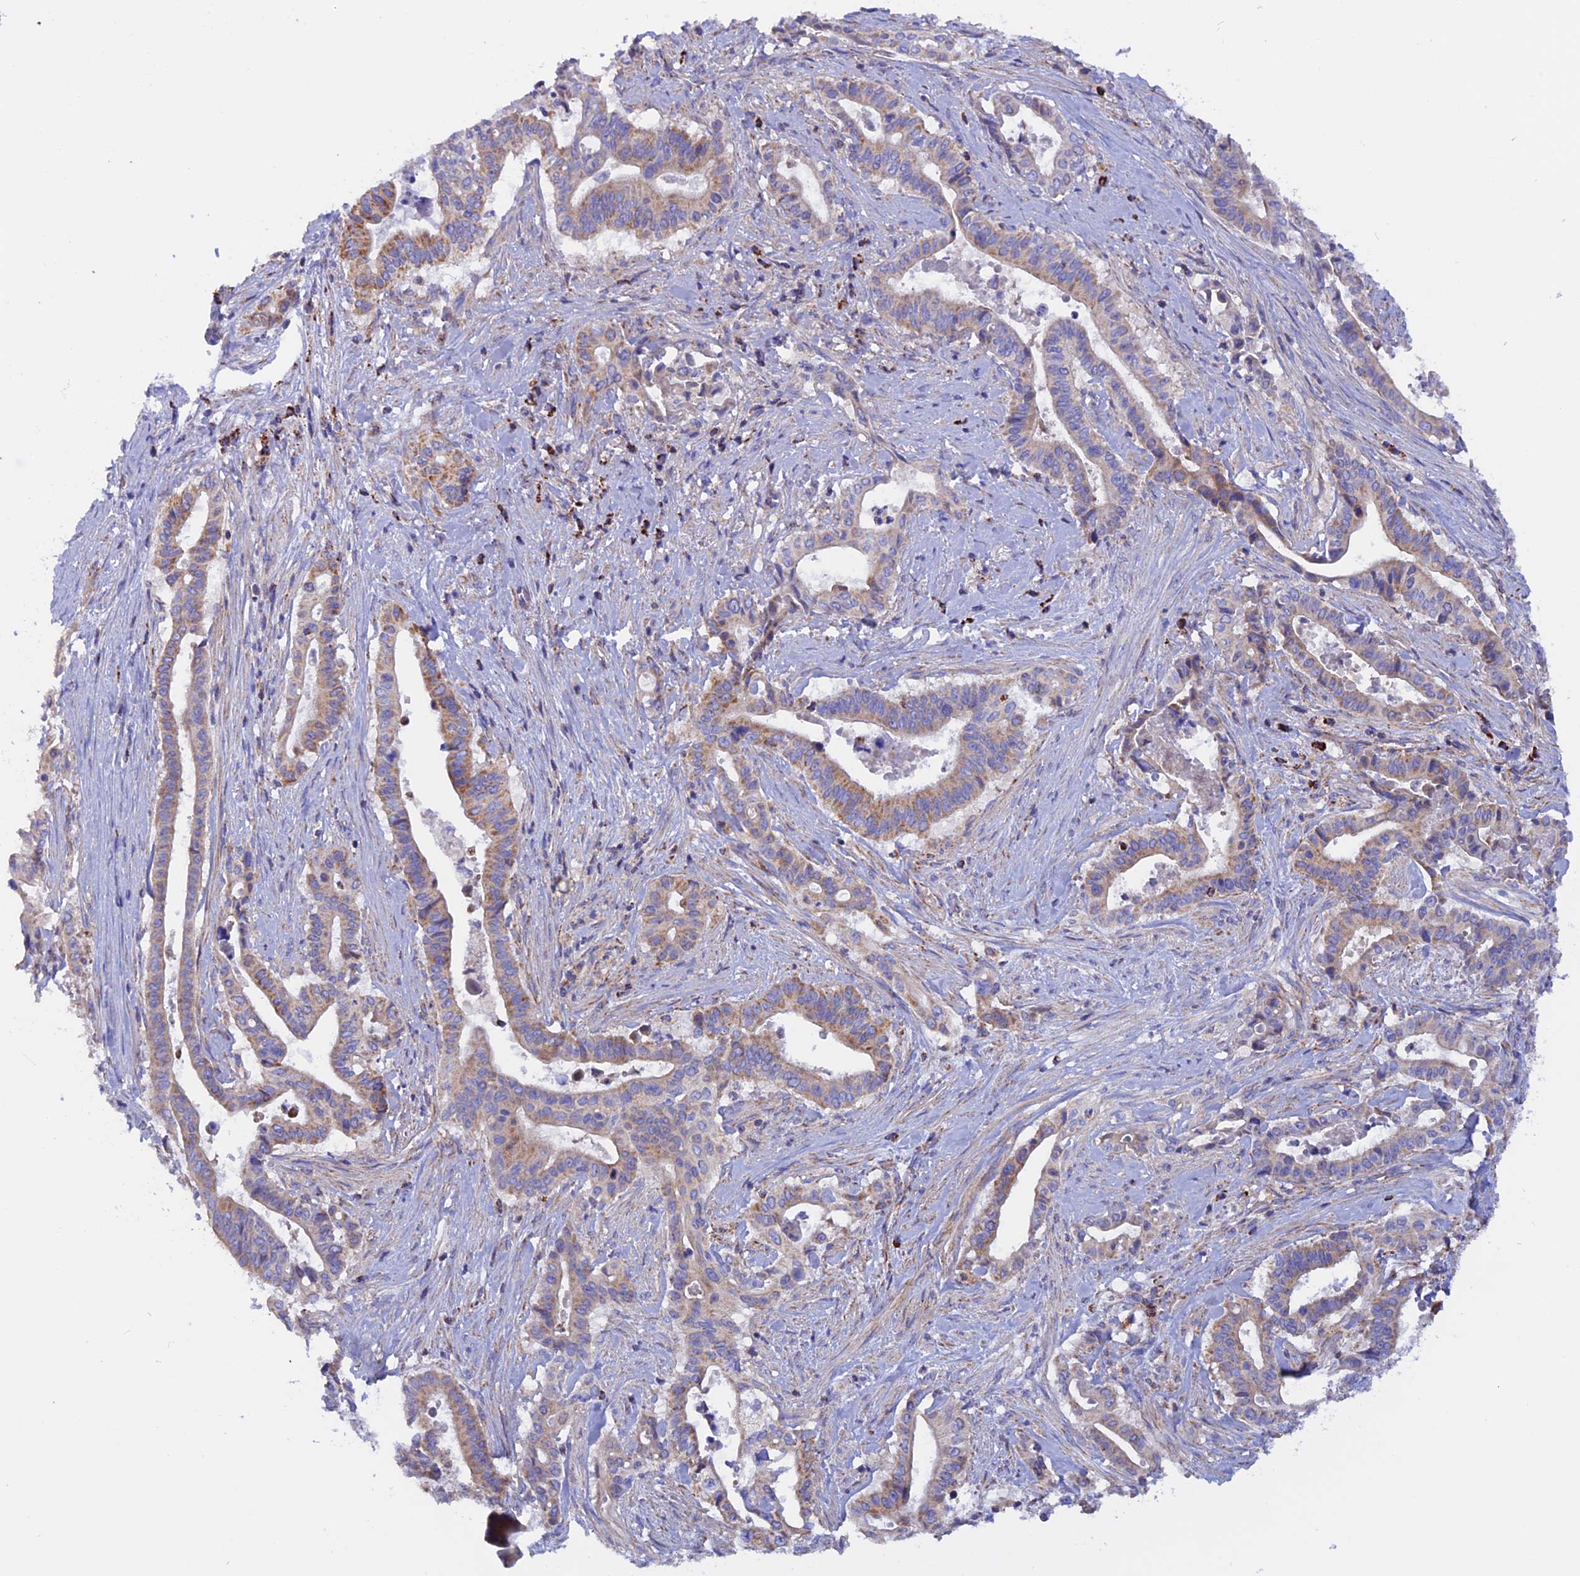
{"staining": {"intensity": "moderate", "quantity": ">75%", "location": "cytoplasmic/membranous"}, "tissue": "pancreatic cancer", "cell_type": "Tumor cells", "image_type": "cancer", "snomed": [{"axis": "morphology", "description": "Adenocarcinoma, NOS"}, {"axis": "topography", "description": "Pancreas"}], "caption": "Immunohistochemical staining of human adenocarcinoma (pancreatic) shows moderate cytoplasmic/membranous protein positivity in about >75% of tumor cells. (DAB IHC, brown staining for protein, blue staining for nuclei).", "gene": "GCDH", "patient": {"sex": "female", "age": 77}}